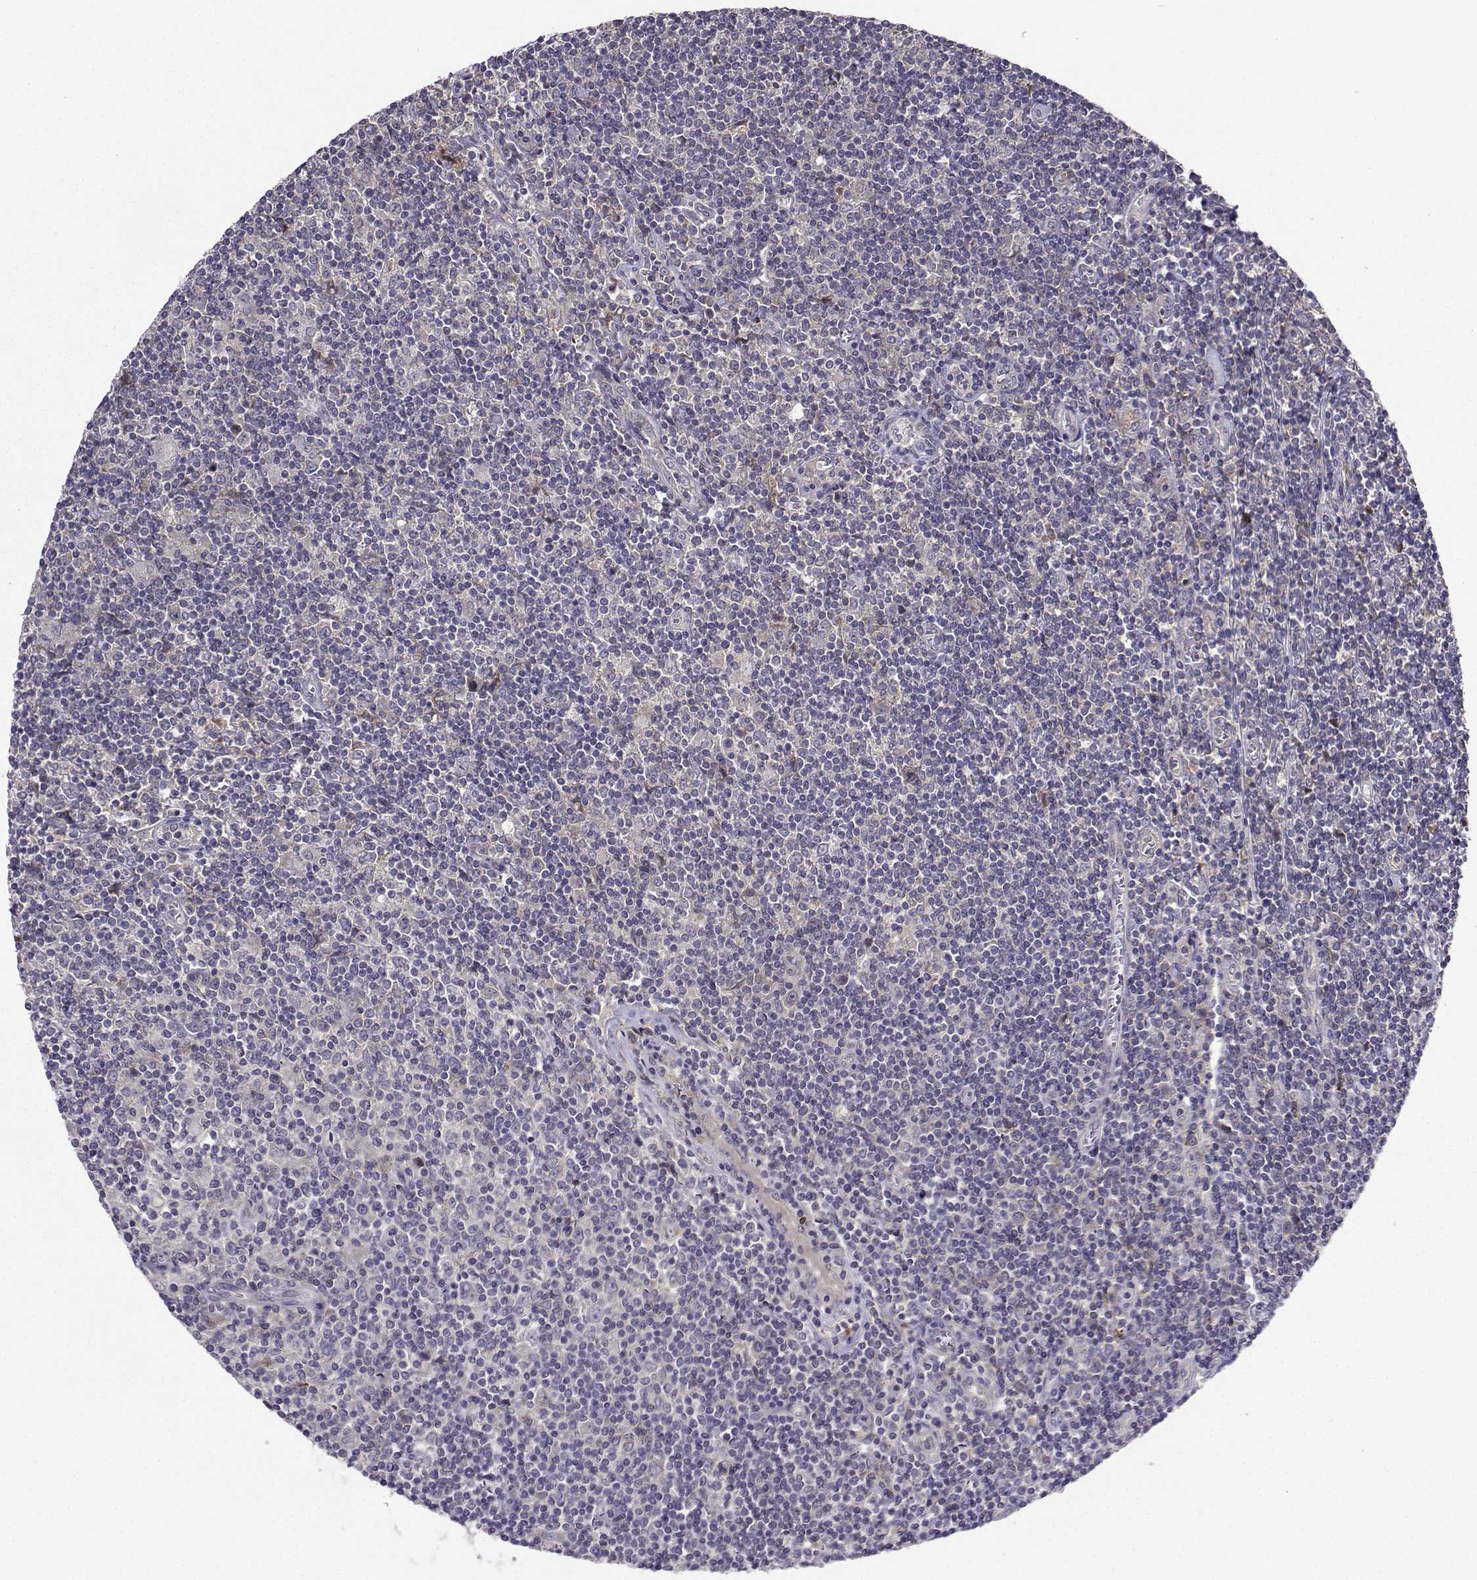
{"staining": {"intensity": "negative", "quantity": "none", "location": "none"}, "tissue": "lymphoma", "cell_type": "Tumor cells", "image_type": "cancer", "snomed": [{"axis": "morphology", "description": "Hodgkin's disease, NOS"}, {"axis": "topography", "description": "Lymph node"}], "caption": "This is an immunohistochemistry (IHC) micrograph of lymphoma. There is no positivity in tumor cells.", "gene": "STXBP5", "patient": {"sex": "male", "age": 40}}